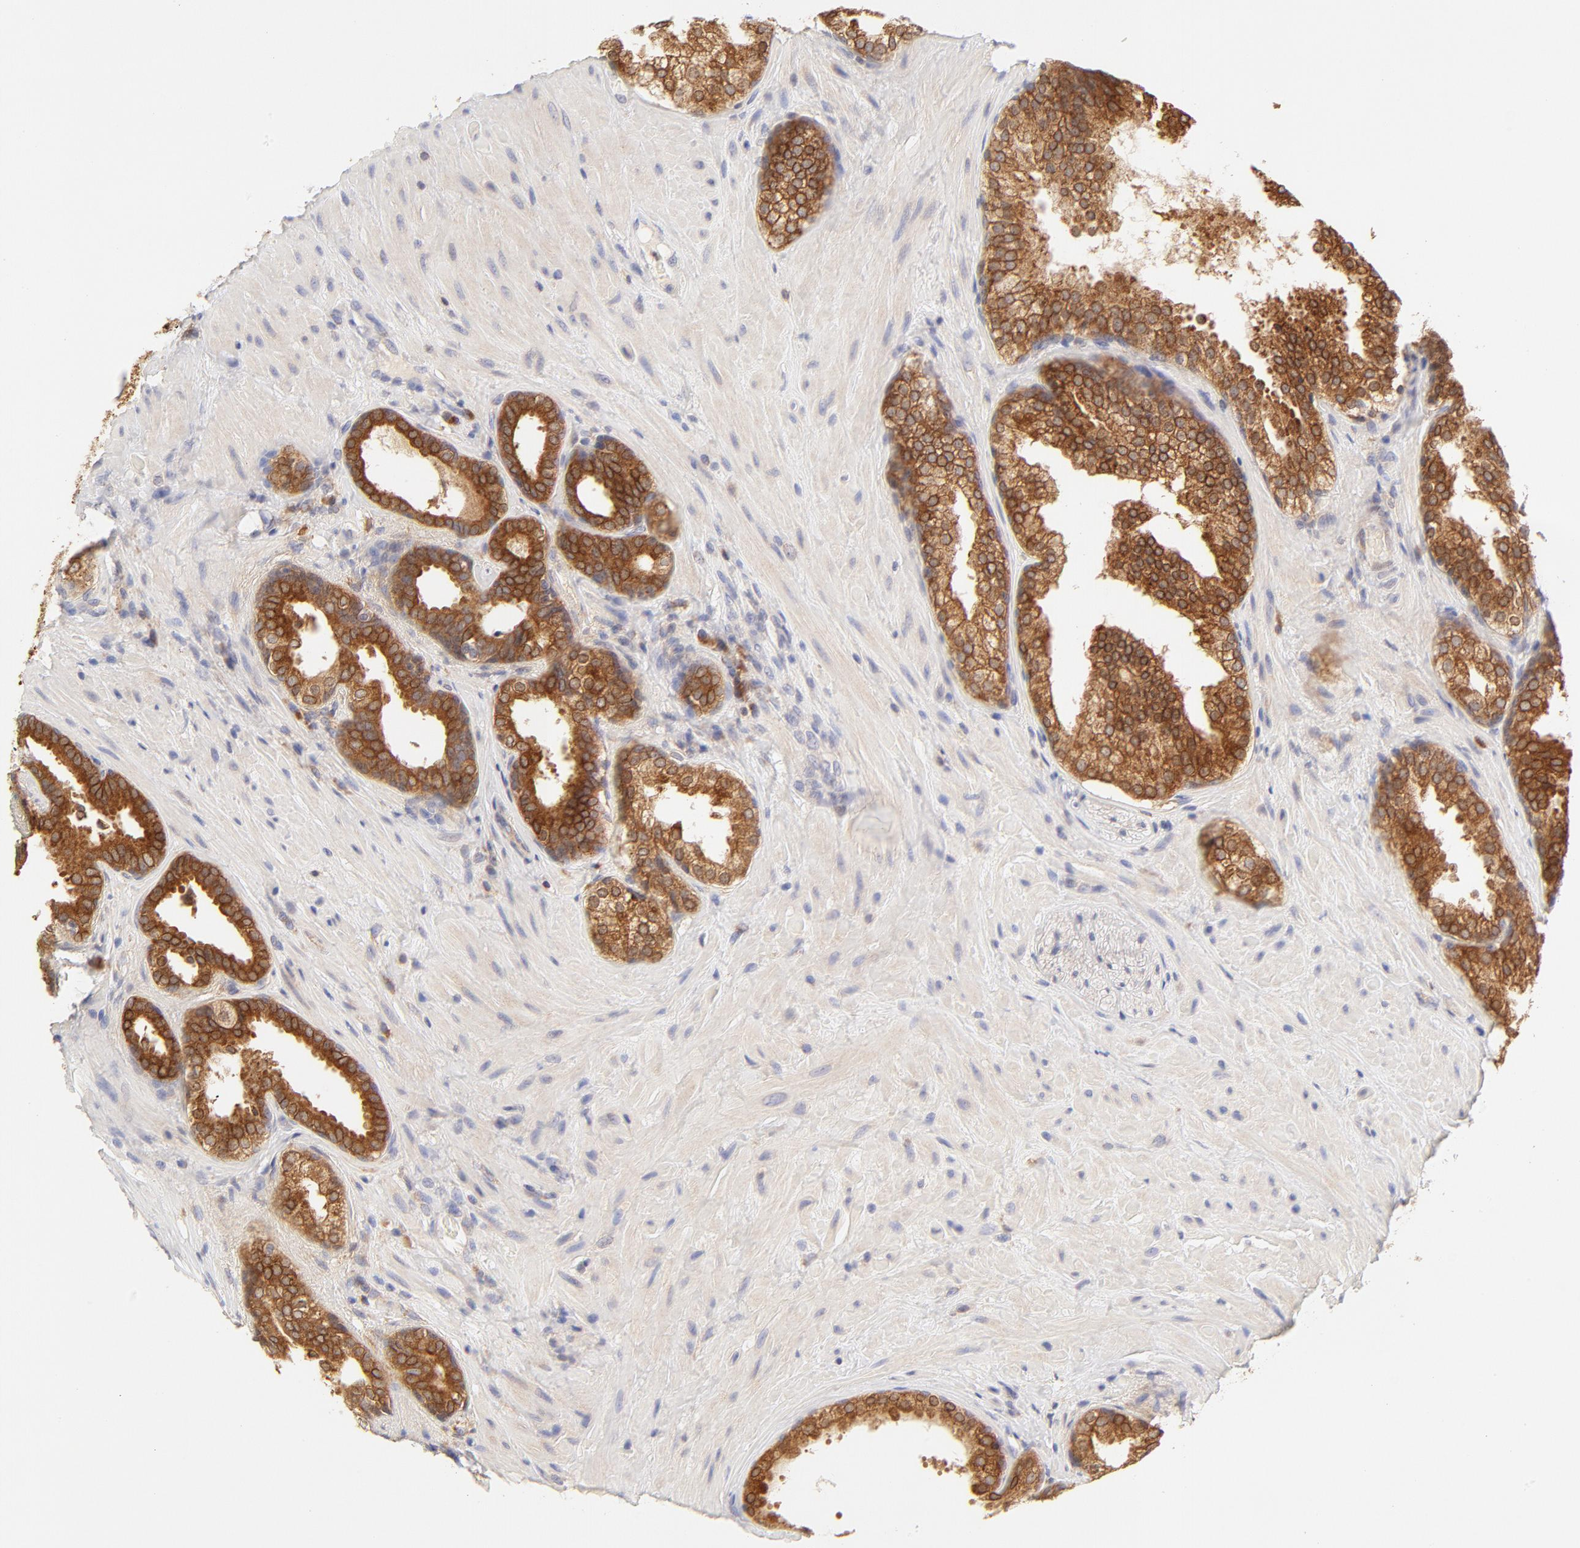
{"staining": {"intensity": "strong", "quantity": ">75%", "location": "cytoplasmic/membranous"}, "tissue": "prostate cancer", "cell_type": "Tumor cells", "image_type": "cancer", "snomed": [{"axis": "morphology", "description": "Adenocarcinoma, High grade"}, {"axis": "topography", "description": "Prostate"}], "caption": "An image showing strong cytoplasmic/membranous expression in about >75% of tumor cells in adenocarcinoma (high-grade) (prostate), as visualized by brown immunohistochemical staining.", "gene": "RPS6KA1", "patient": {"sex": "male", "age": 70}}